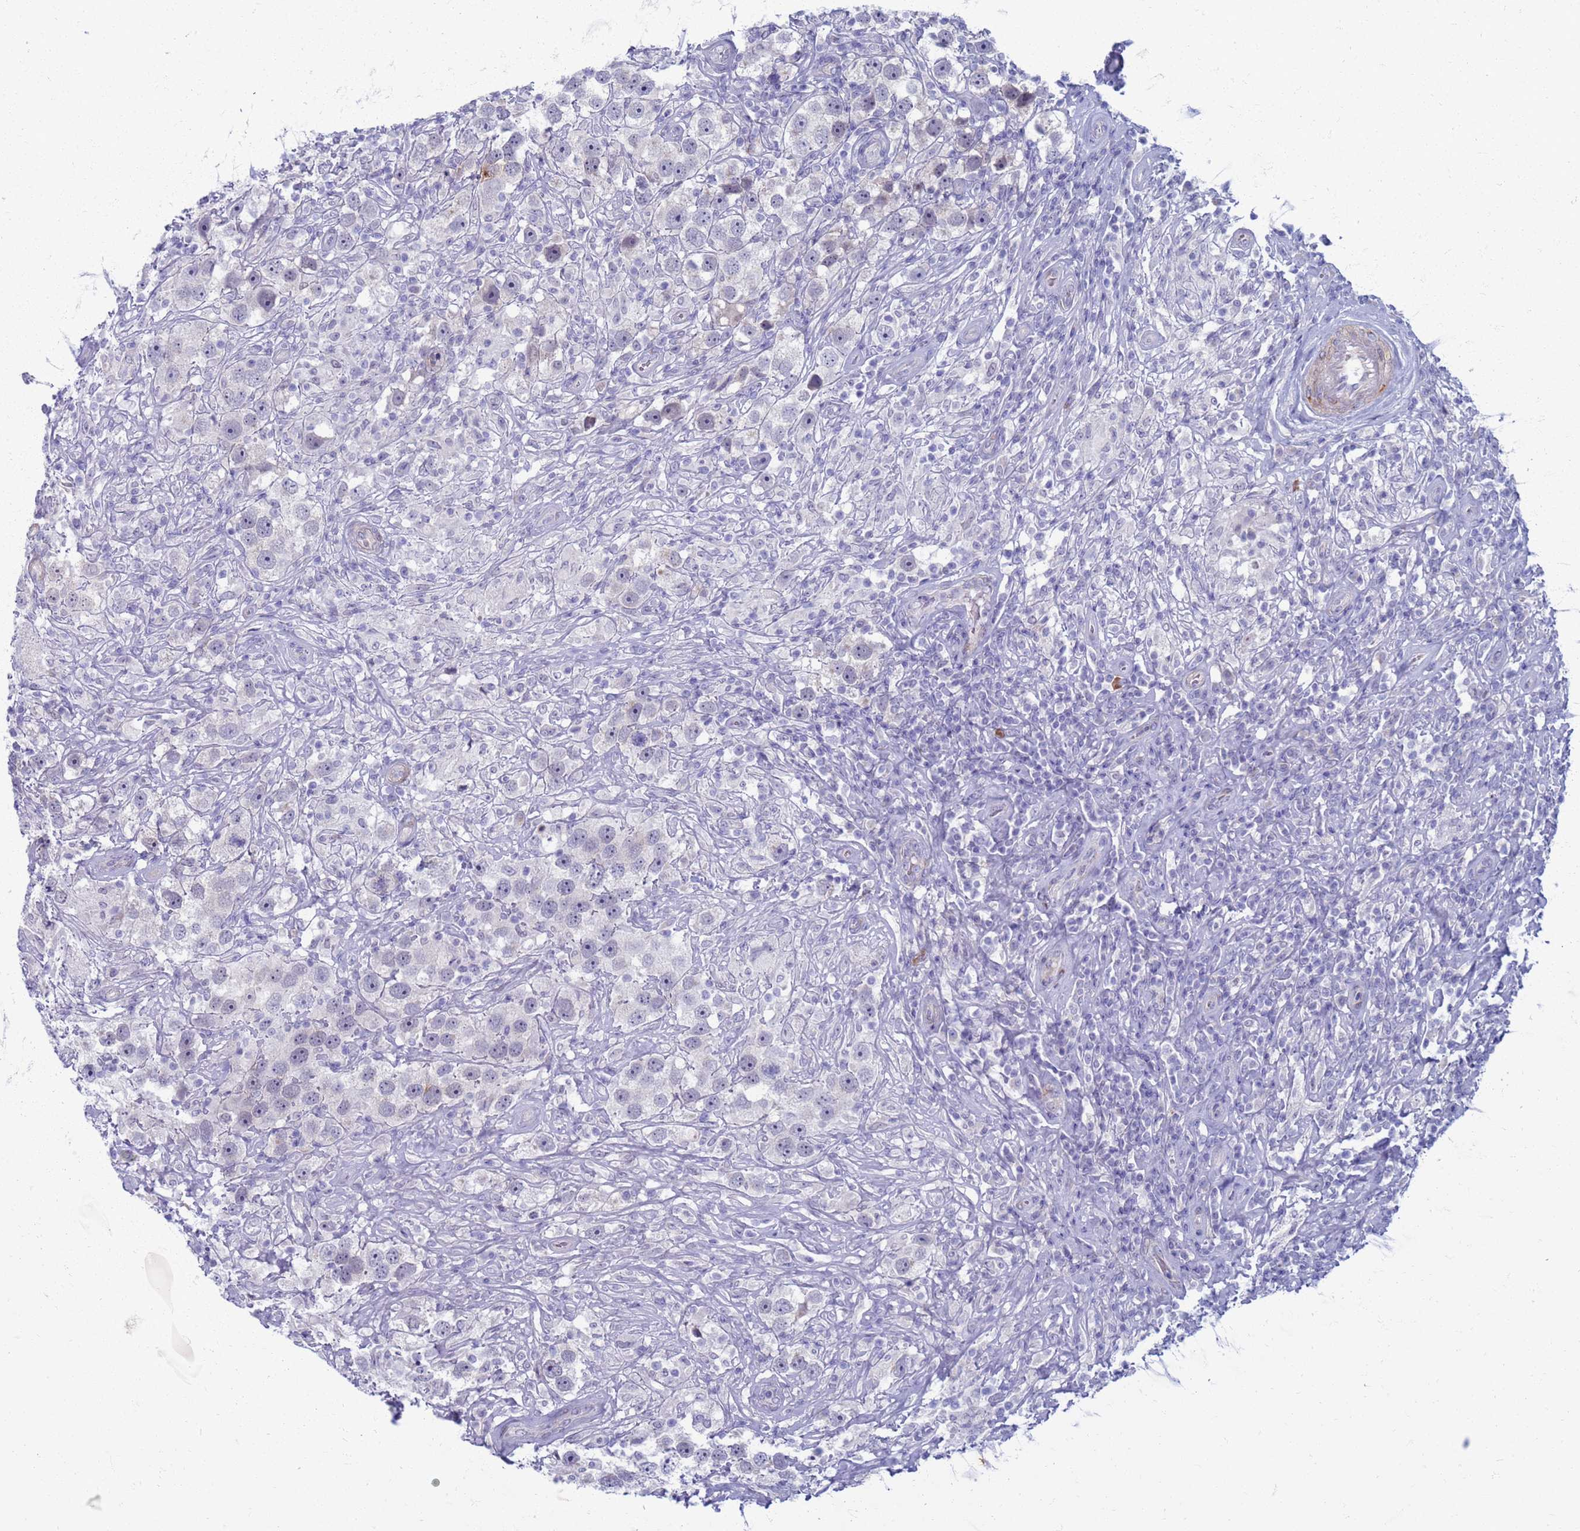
{"staining": {"intensity": "negative", "quantity": "none", "location": "none"}, "tissue": "testis cancer", "cell_type": "Tumor cells", "image_type": "cancer", "snomed": [{"axis": "morphology", "description": "Seminoma, NOS"}, {"axis": "topography", "description": "Testis"}], "caption": "An image of human testis cancer (seminoma) is negative for staining in tumor cells.", "gene": "CLCA2", "patient": {"sex": "male", "age": 49}}